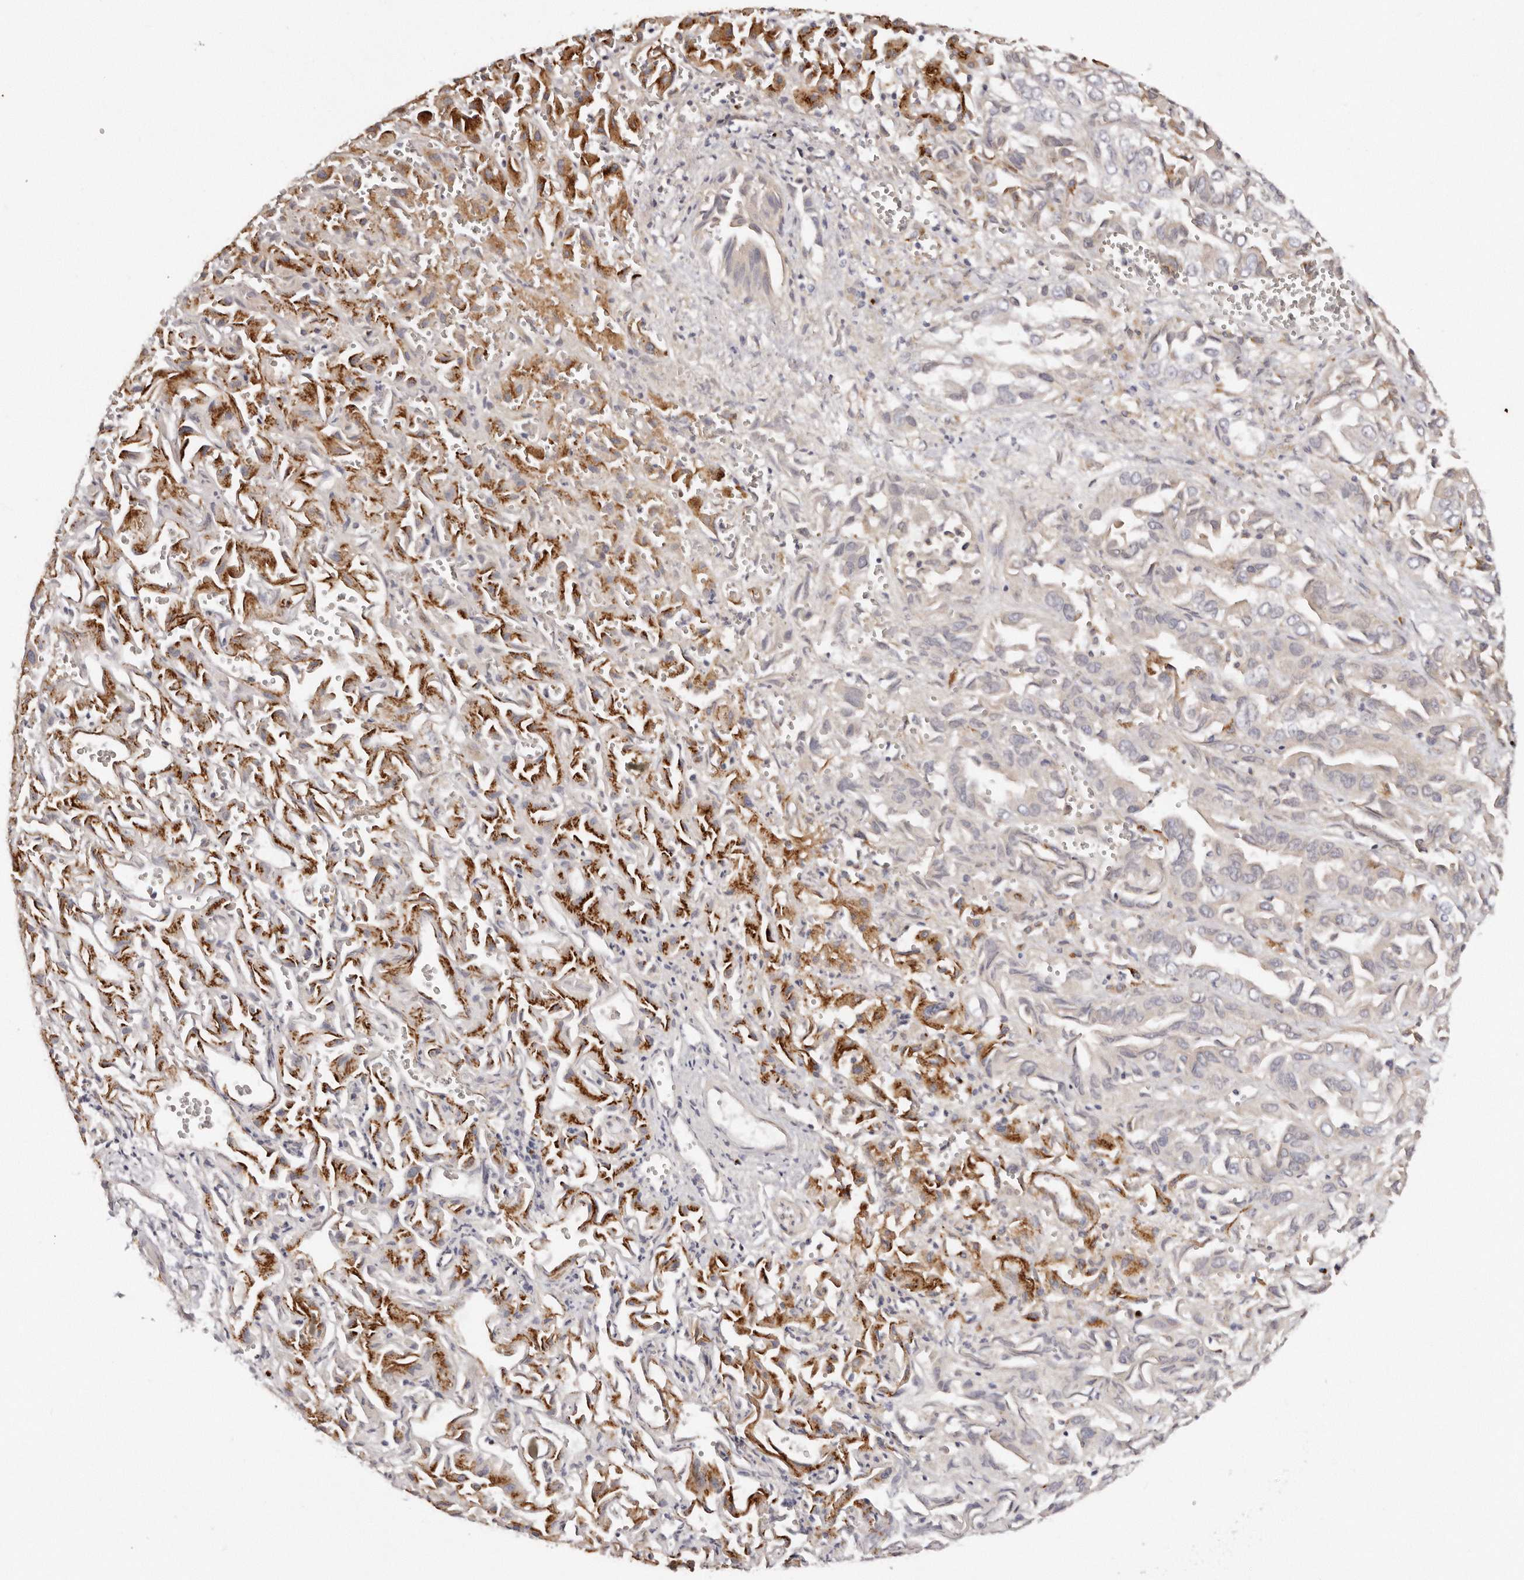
{"staining": {"intensity": "negative", "quantity": "none", "location": "none"}, "tissue": "liver cancer", "cell_type": "Tumor cells", "image_type": "cancer", "snomed": [{"axis": "morphology", "description": "Cholangiocarcinoma"}, {"axis": "topography", "description": "Liver"}], "caption": "This is a micrograph of immunohistochemistry (IHC) staining of liver cholangiocarcinoma, which shows no staining in tumor cells.", "gene": "DACT2", "patient": {"sex": "female", "age": 52}}